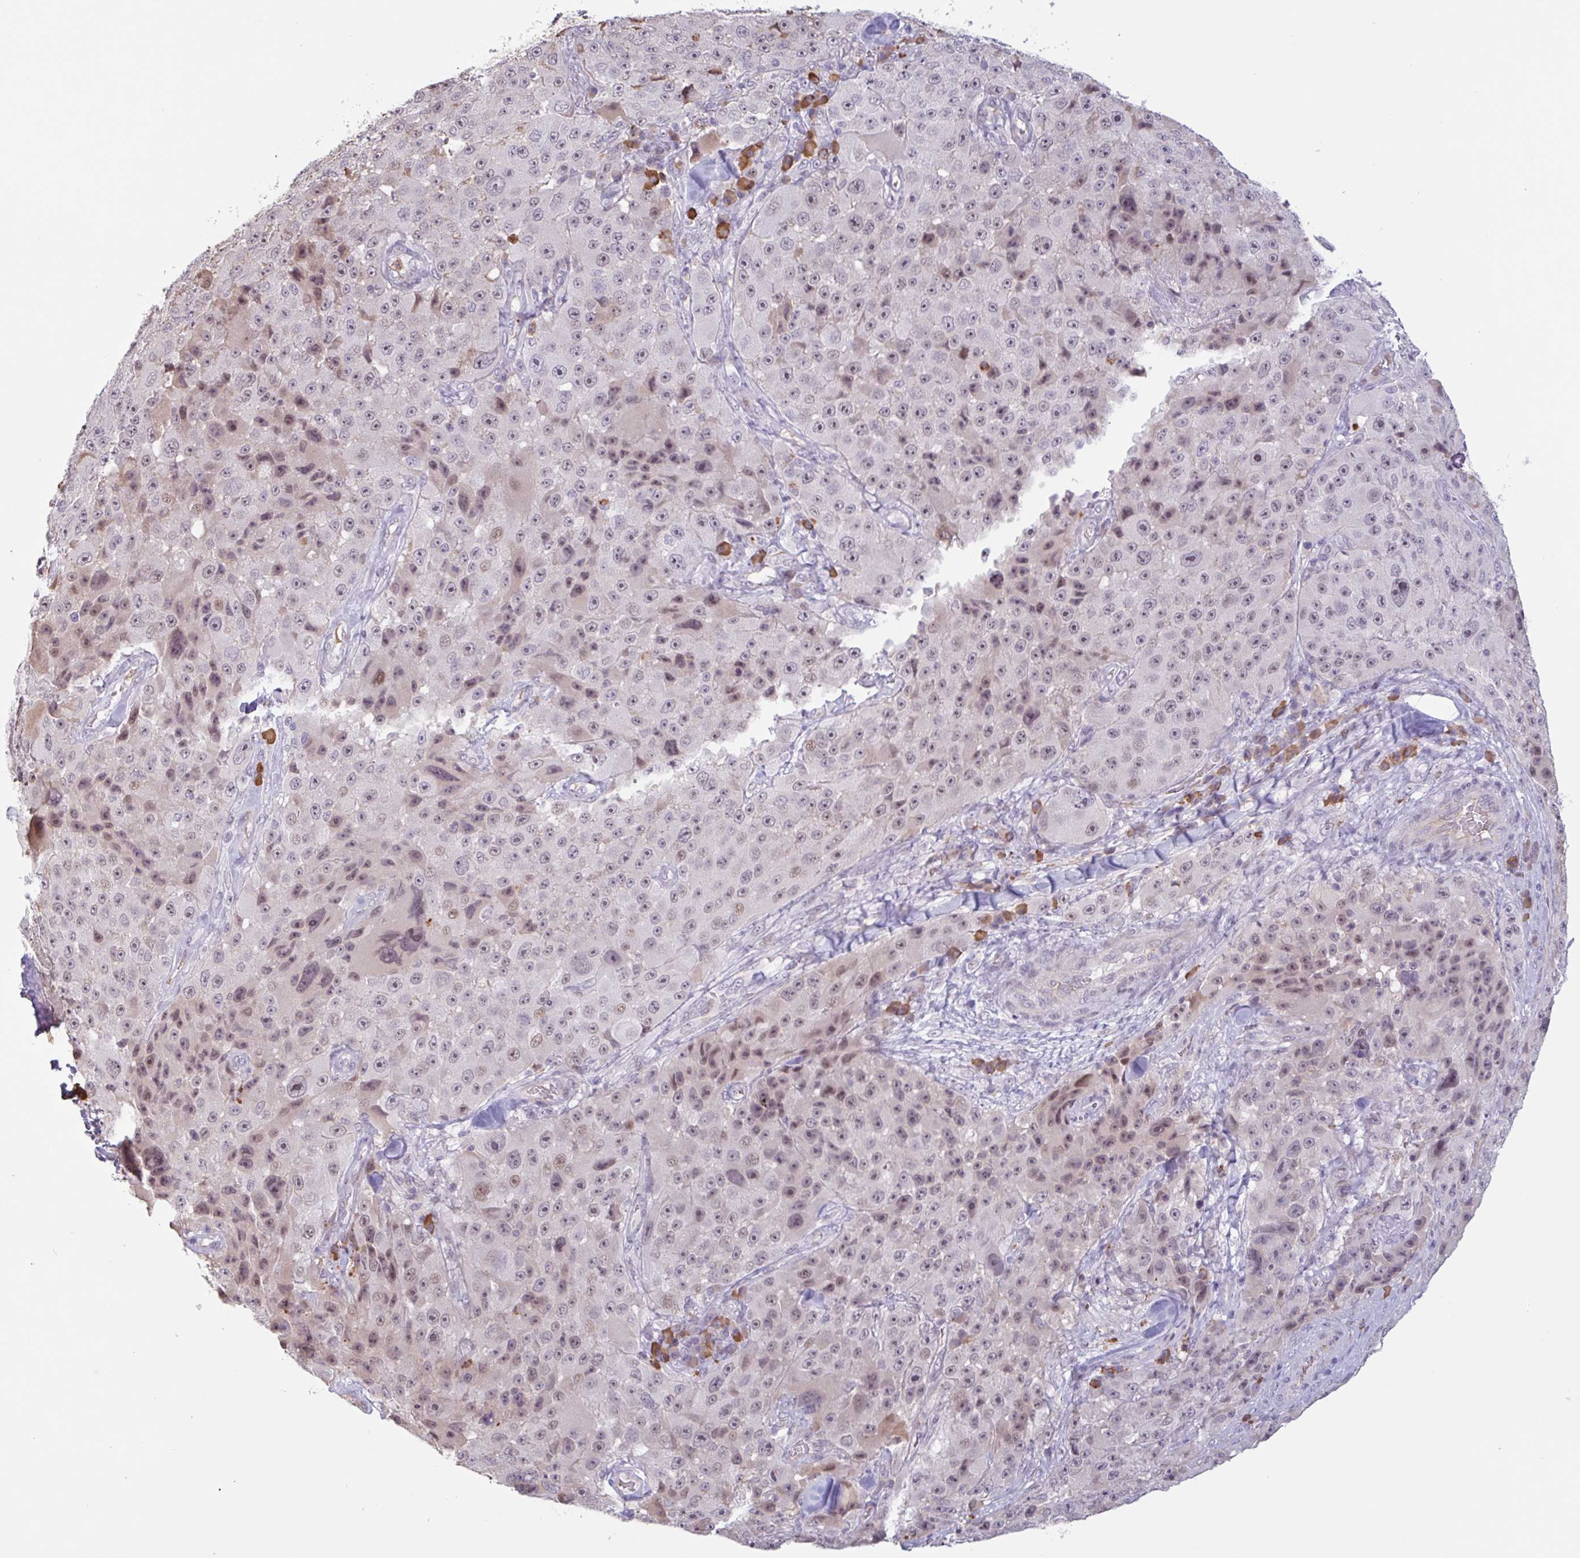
{"staining": {"intensity": "weak", "quantity": "25%-75%", "location": "nuclear"}, "tissue": "melanoma", "cell_type": "Tumor cells", "image_type": "cancer", "snomed": [{"axis": "morphology", "description": "Malignant melanoma, Metastatic site"}, {"axis": "topography", "description": "Lymph node"}], "caption": "There is low levels of weak nuclear staining in tumor cells of melanoma, as demonstrated by immunohistochemical staining (brown color).", "gene": "TAF1D", "patient": {"sex": "male", "age": 62}}